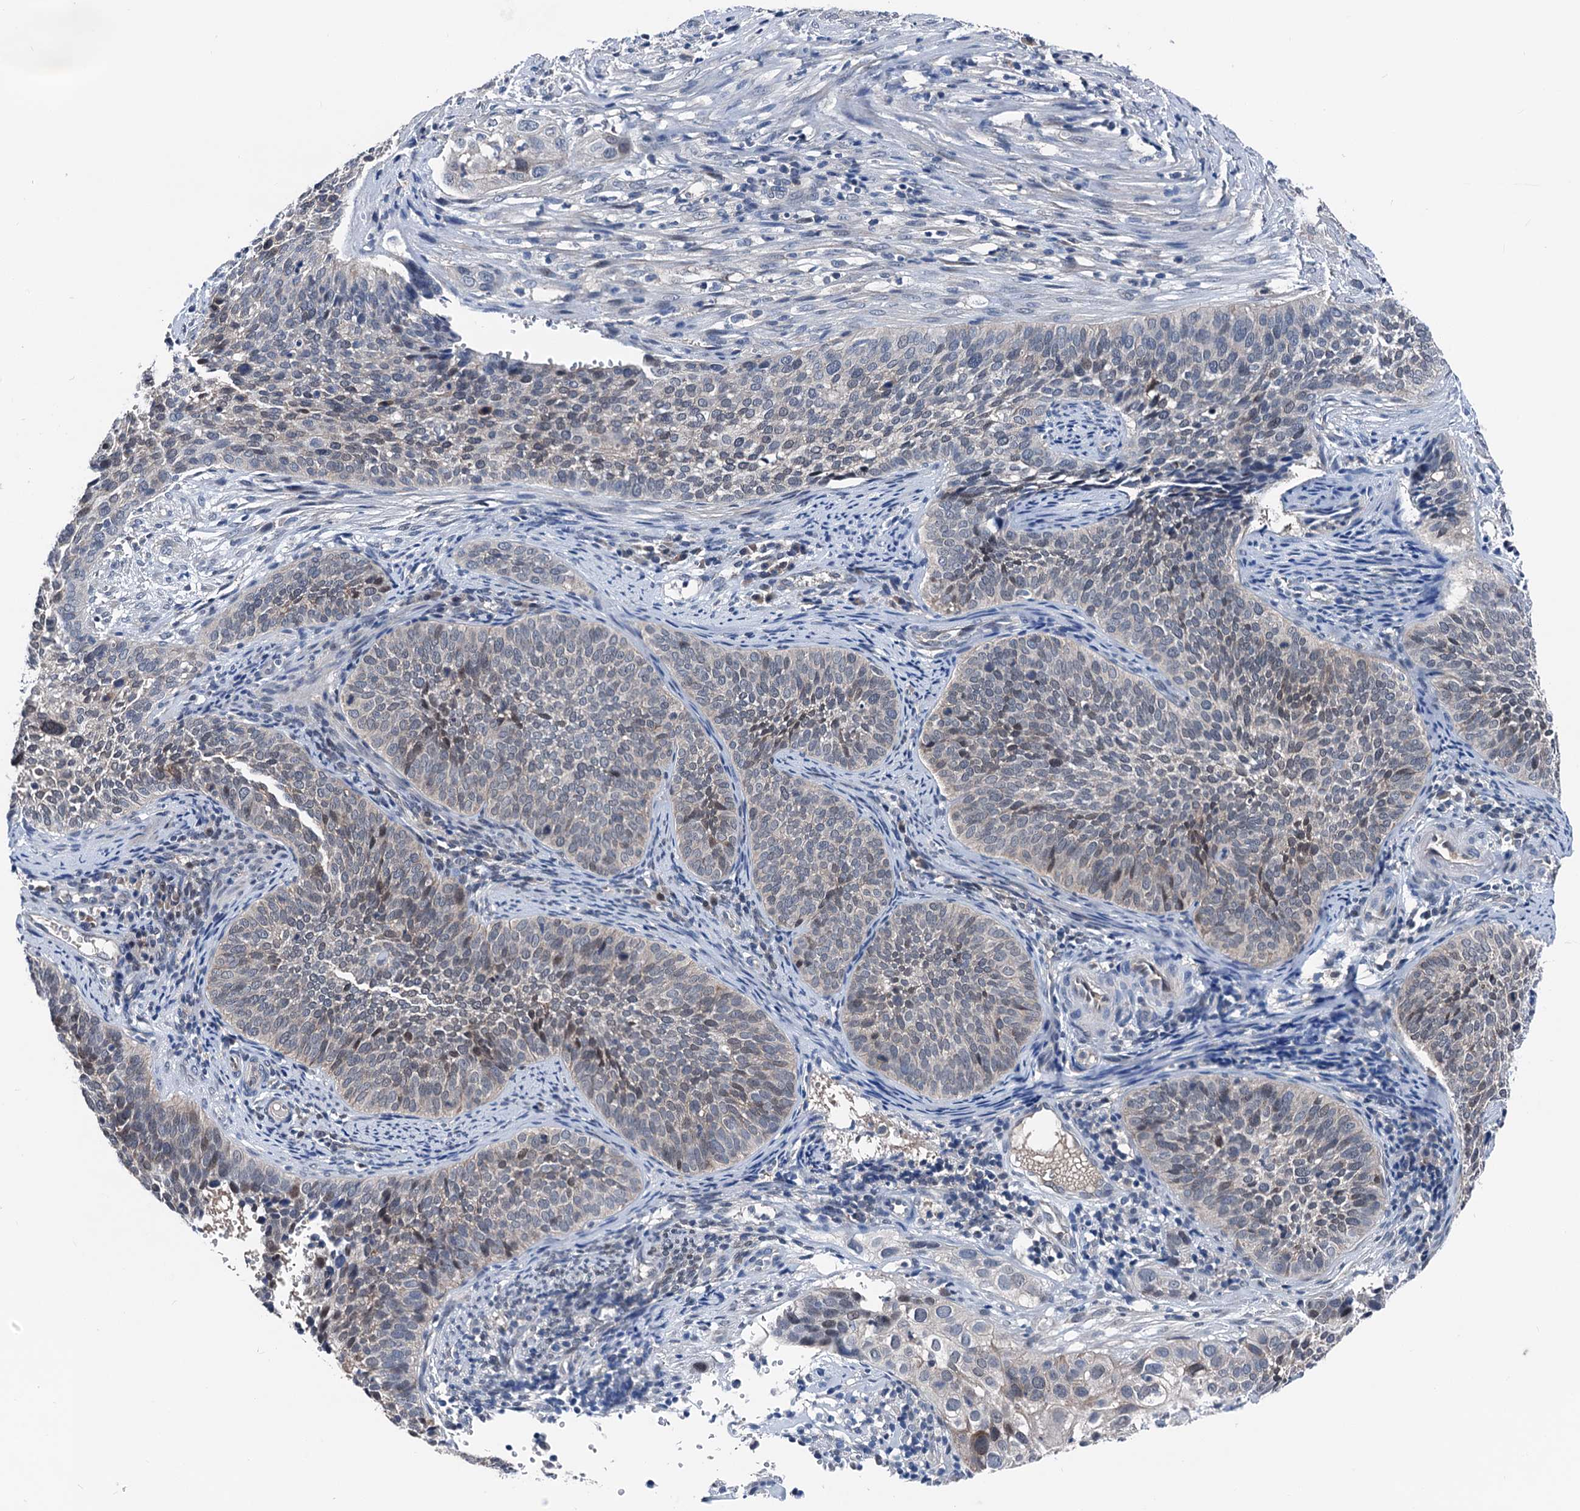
{"staining": {"intensity": "weak", "quantity": "<25%", "location": "nuclear"}, "tissue": "cervical cancer", "cell_type": "Tumor cells", "image_type": "cancer", "snomed": [{"axis": "morphology", "description": "Squamous cell carcinoma, NOS"}, {"axis": "topography", "description": "Cervix"}], "caption": "Protein analysis of cervical cancer displays no significant staining in tumor cells.", "gene": "GLO1", "patient": {"sex": "female", "age": 34}}